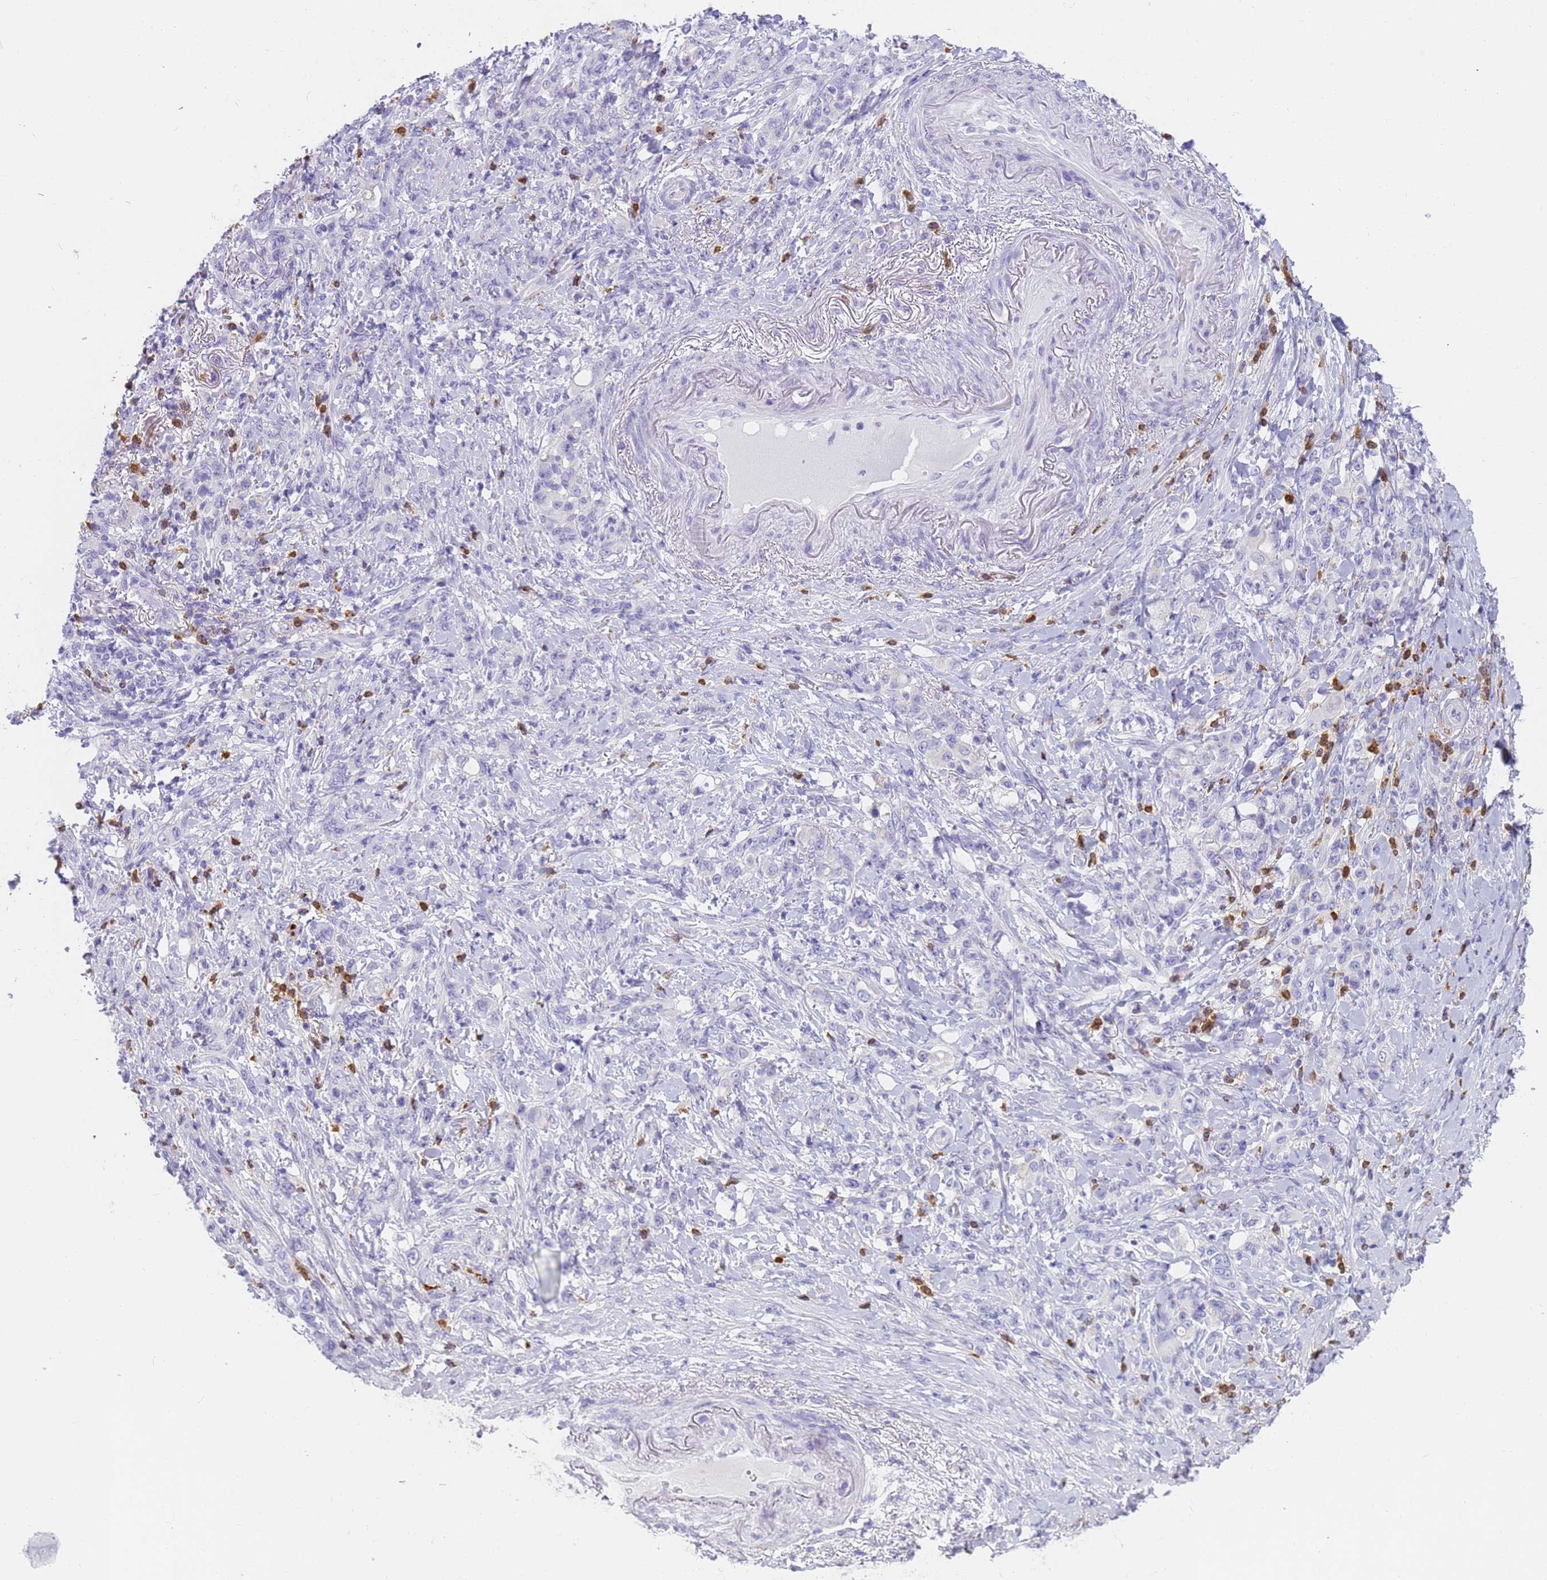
{"staining": {"intensity": "negative", "quantity": "none", "location": "none"}, "tissue": "stomach cancer", "cell_type": "Tumor cells", "image_type": "cancer", "snomed": [{"axis": "morphology", "description": "Normal tissue, NOS"}, {"axis": "morphology", "description": "Adenocarcinoma, NOS"}, {"axis": "topography", "description": "Stomach"}], "caption": "Tumor cells are negative for brown protein staining in stomach cancer.", "gene": "RNASE2", "patient": {"sex": "female", "age": 79}}